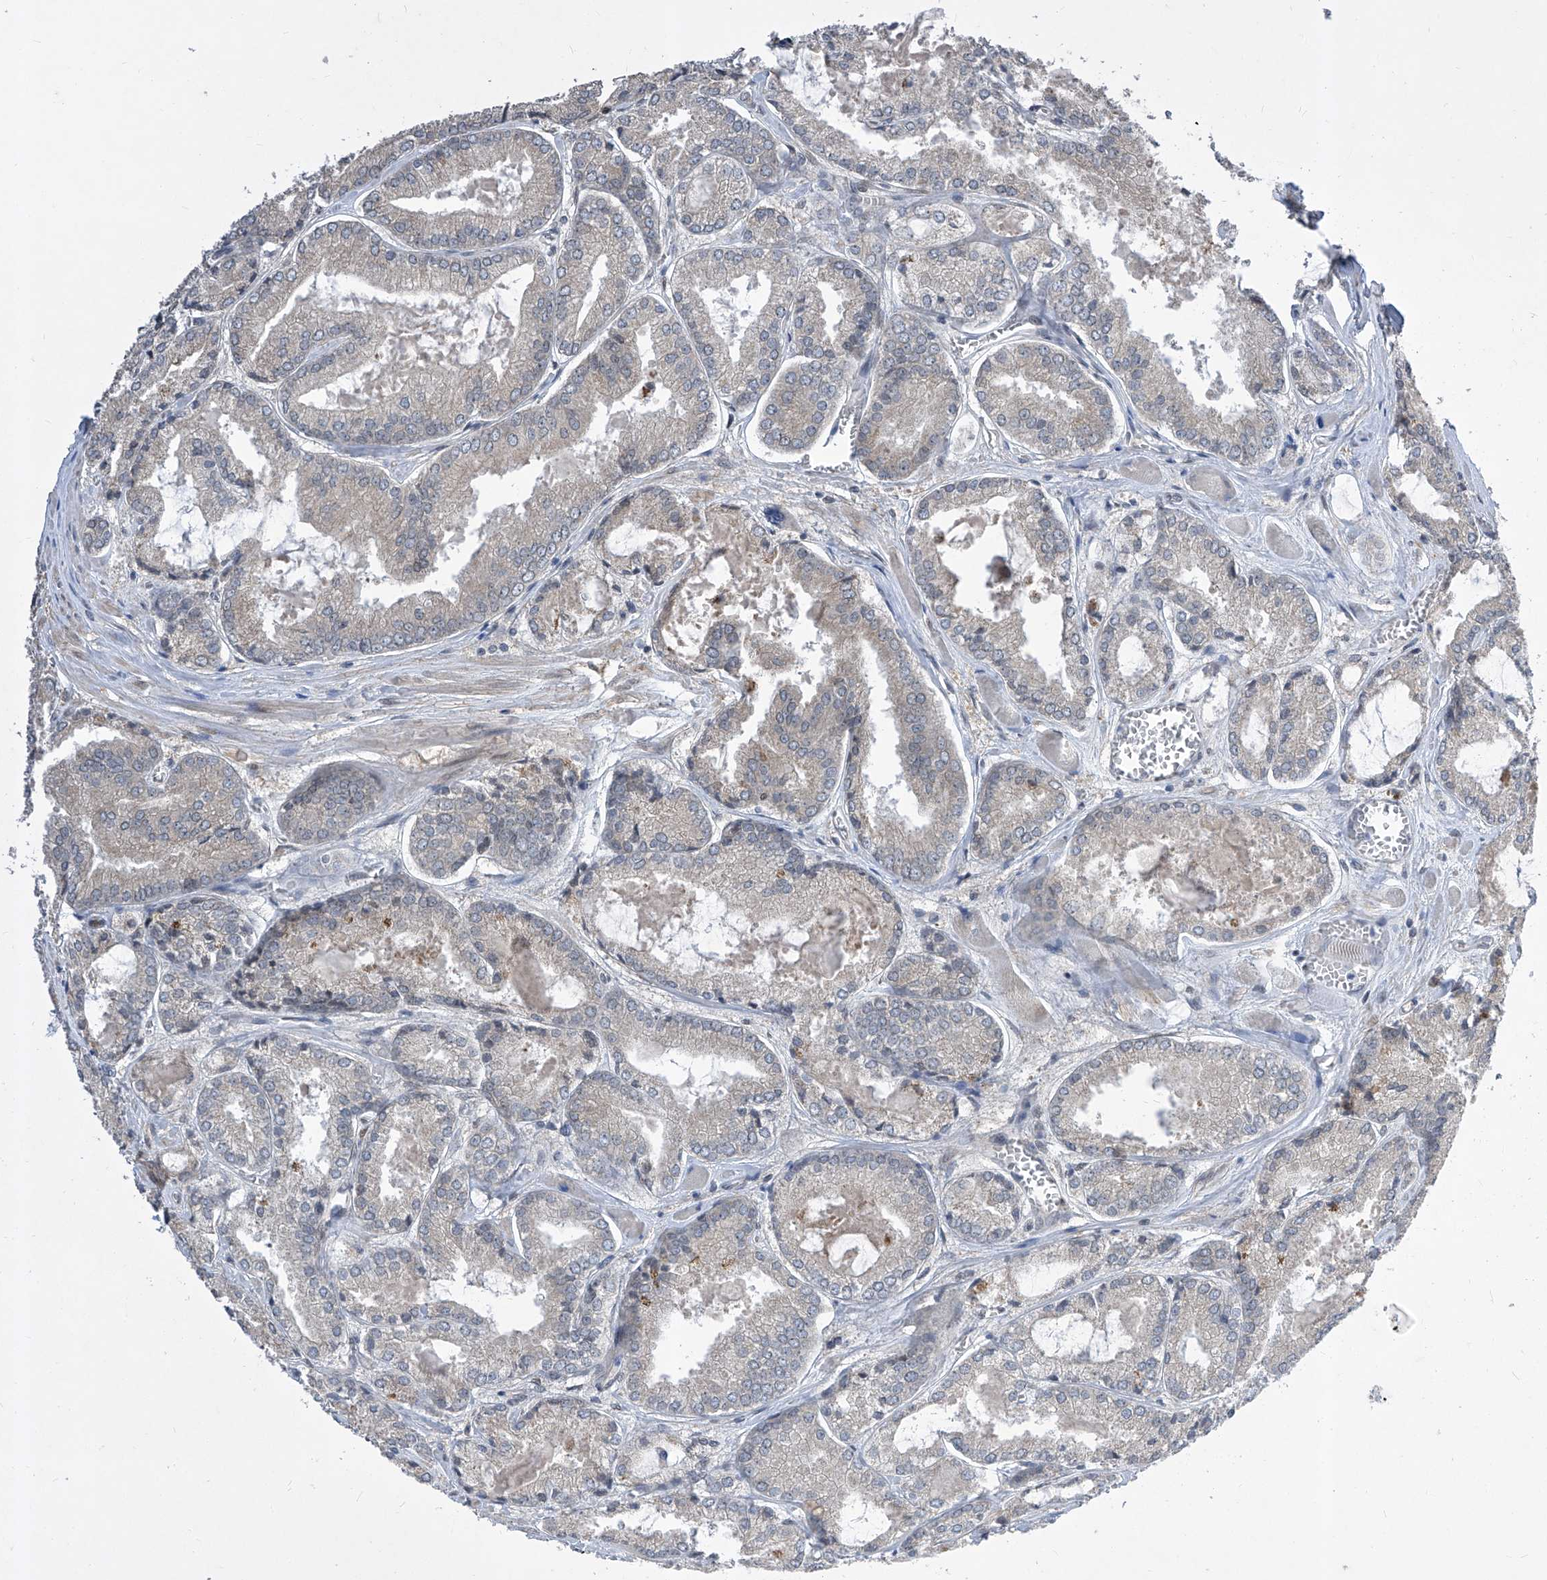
{"staining": {"intensity": "negative", "quantity": "none", "location": "none"}, "tissue": "prostate cancer", "cell_type": "Tumor cells", "image_type": "cancer", "snomed": [{"axis": "morphology", "description": "Adenocarcinoma, Low grade"}, {"axis": "topography", "description": "Prostate"}], "caption": "The histopathology image shows no significant positivity in tumor cells of adenocarcinoma (low-grade) (prostate).", "gene": "CETN2", "patient": {"sex": "male", "age": 67}}